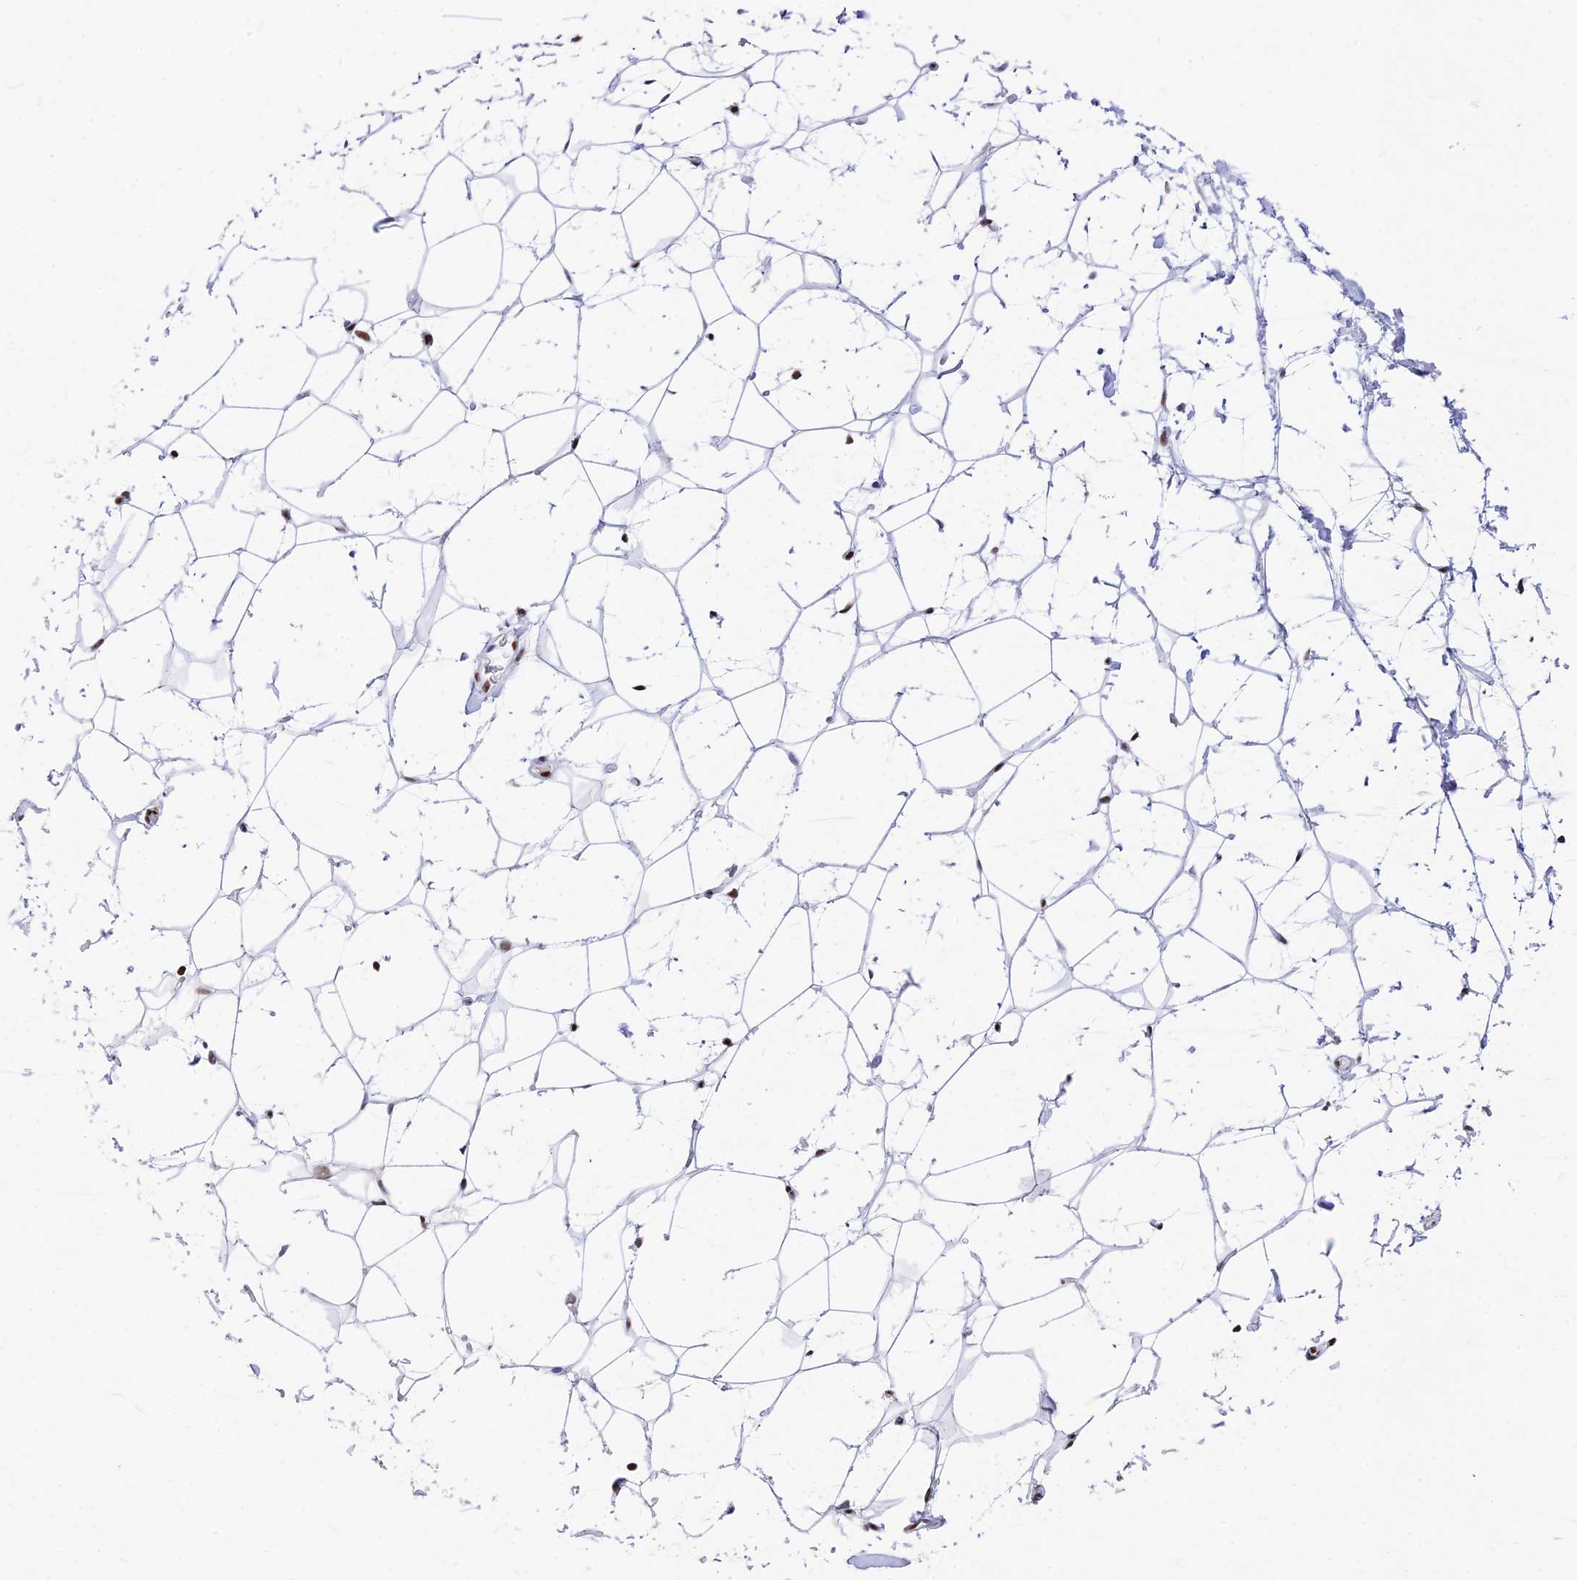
{"staining": {"intensity": "moderate", "quantity": "25%-75%", "location": "nuclear"}, "tissue": "adipose tissue", "cell_type": "Adipocytes", "image_type": "normal", "snomed": [{"axis": "morphology", "description": "Normal tissue, NOS"}, {"axis": "topography", "description": "Breast"}], "caption": "Adipose tissue was stained to show a protein in brown. There is medium levels of moderate nuclear expression in about 25%-75% of adipocytes.", "gene": "PRPS1", "patient": {"sex": "female", "age": 26}}